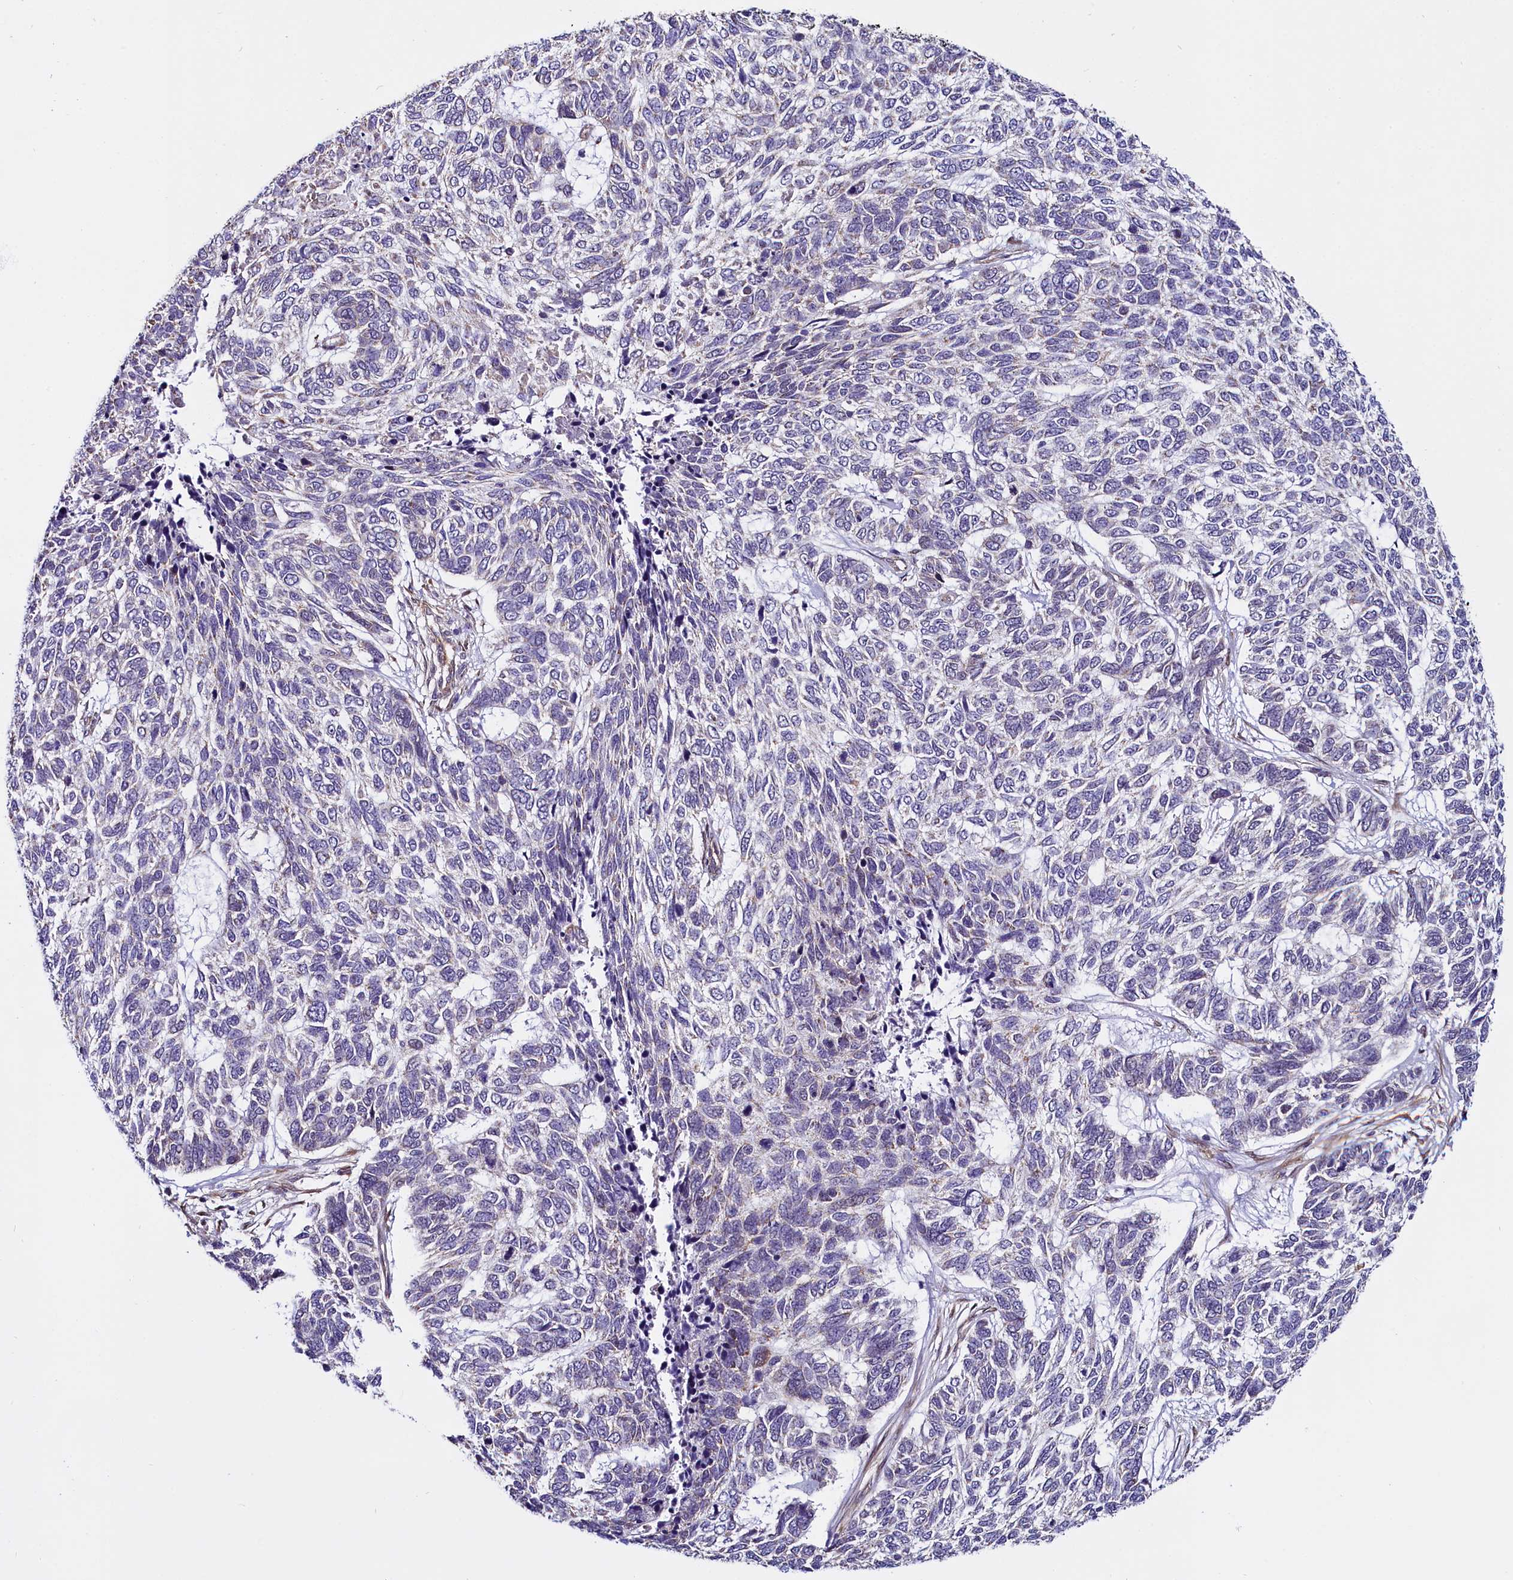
{"staining": {"intensity": "negative", "quantity": "none", "location": "none"}, "tissue": "skin cancer", "cell_type": "Tumor cells", "image_type": "cancer", "snomed": [{"axis": "morphology", "description": "Basal cell carcinoma"}, {"axis": "topography", "description": "Skin"}], "caption": "A high-resolution micrograph shows IHC staining of skin cancer (basal cell carcinoma), which shows no significant expression in tumor cells.", "gene": "UACA", "patient": {"sex": "female", "age": 65}}